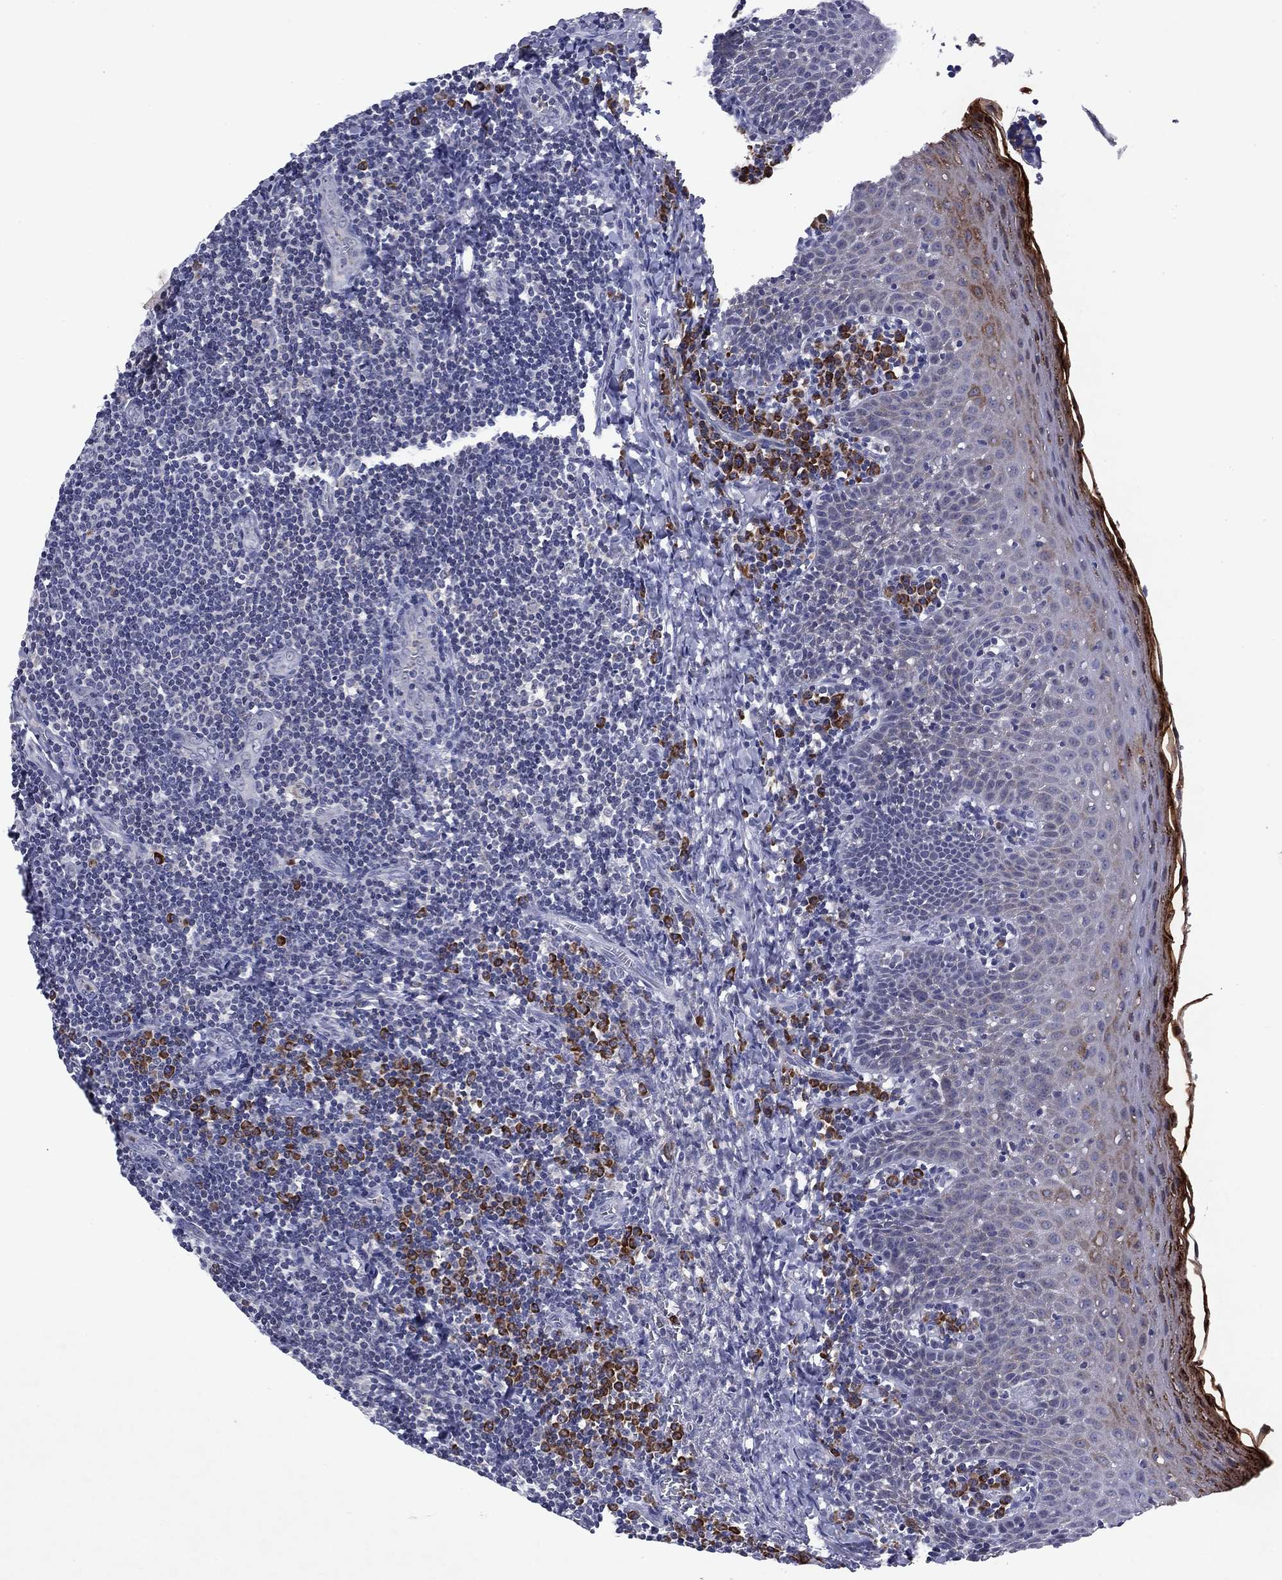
{"staining": {"intensity": "moderate", "quantity": "<25%", "location": "cytoplasmic/membranous"}, "tissue": "tonsil", "cell_type": "Germinal center cells", "image_type": "normal", "snomed": [{"axis": "morphology", "description": "Normal tissue, NOS"}, {"axis": "morphology", "description": "Inflammation, NOS"}, {"axis": "topography", "description": "Tonsil"}], "caption": "Immunohistochemistry (IHC) of normal human tonsil demonstrates low levels of moderate cytoplasmic/membranous staining in approximately <25% of germinal center cells.", "gene": "ECM1", "patient": {"sex": "female", "age": 31}}